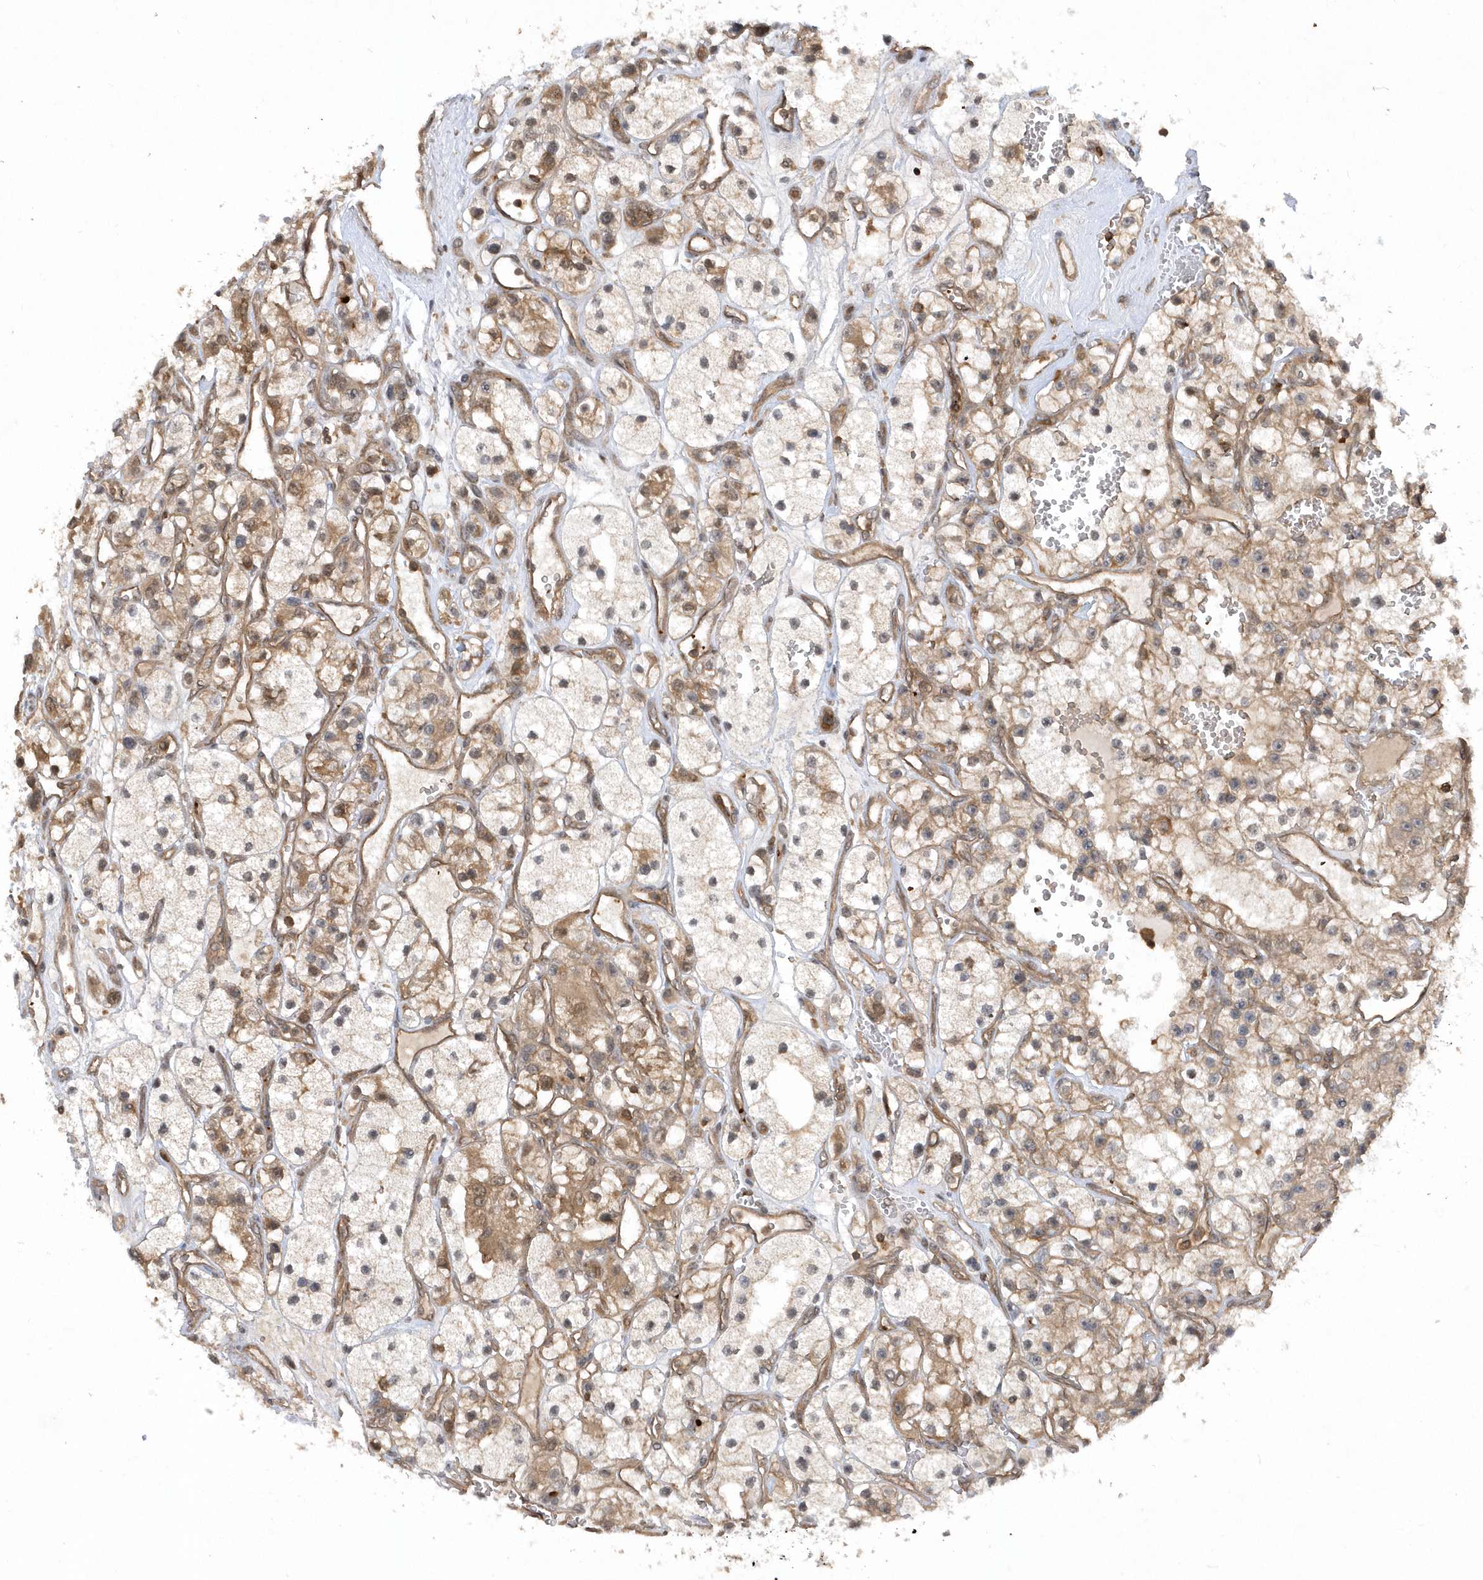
{"staining": {"intensity": "moderate", "quantity": "25%-75%", "location": "cytoplasmic/membranous"}, "tissue": "renal cancer", "cell_type": "Tumor cells", "image_type": "cancer", "snomed": [{"axis": "morphology", "description": "Adenocarcinoma, NOS"}, {"axis": "topography", "description": "Kidney"}], "caption": "This is a histology image of immunohistochemistry (IHC) staining of renal cancer, which shows moderate positivity in the cytoplasmic/membranous of tumor cells.", "gene": "ACYP1", "patient": {"sex": "female", "age": 57}}